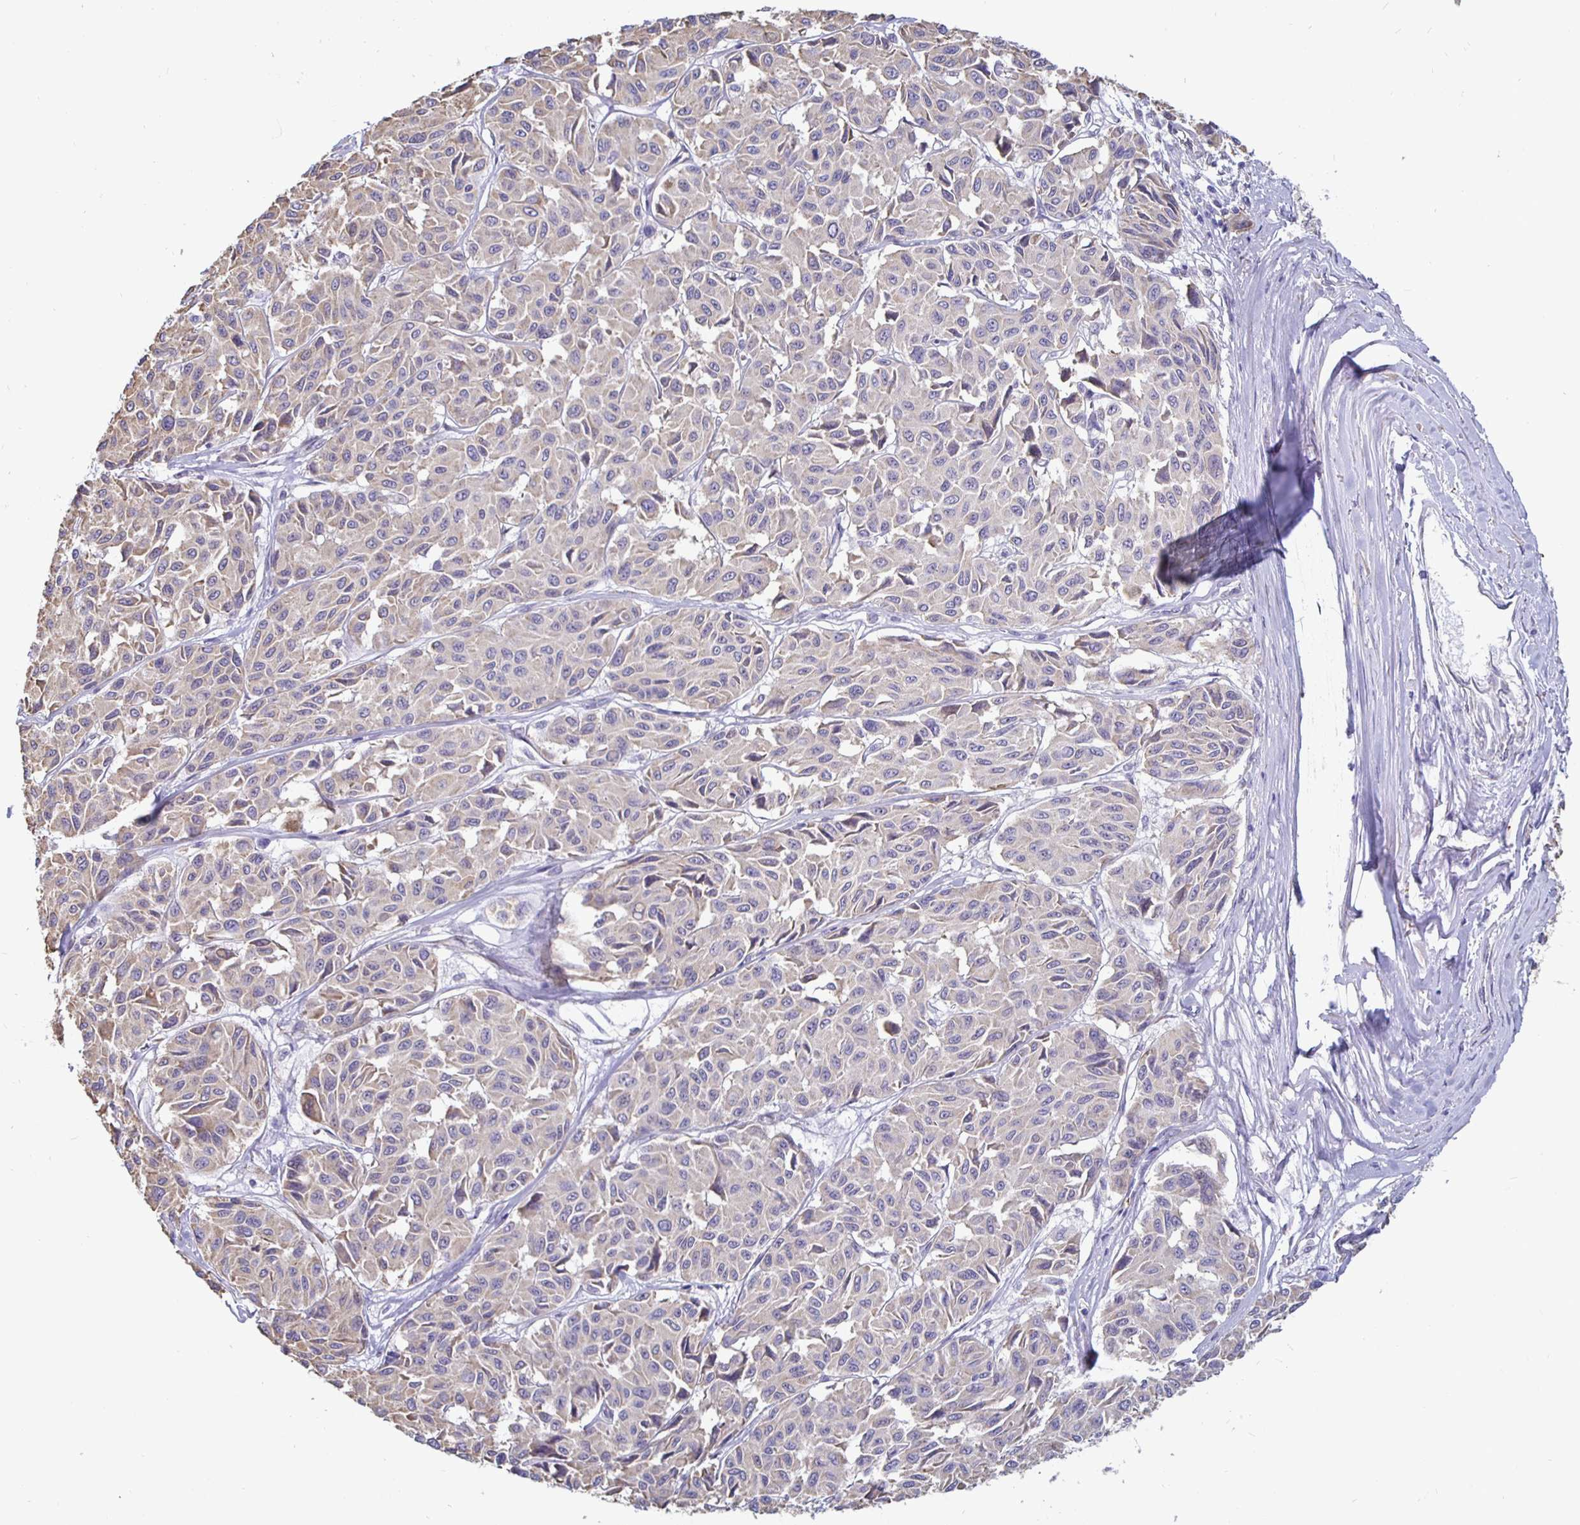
{"staining": {"intensity": "negative", "quantity": "none", "location": "none"}, "tissue": "melanoma", "cell_type": "Tumor cells", "image_type": "cancer", "snomed": [{"axis": "morphology", "description": "Malignant melanoma, NOS"}, {"axis": "topography", "description": "Skin"}], "caption": "An image of human malignant melanoma is negative for staining in tumor cells.", "gene": "DNAI2", "patient": {"sex": "female", "age": 66}}